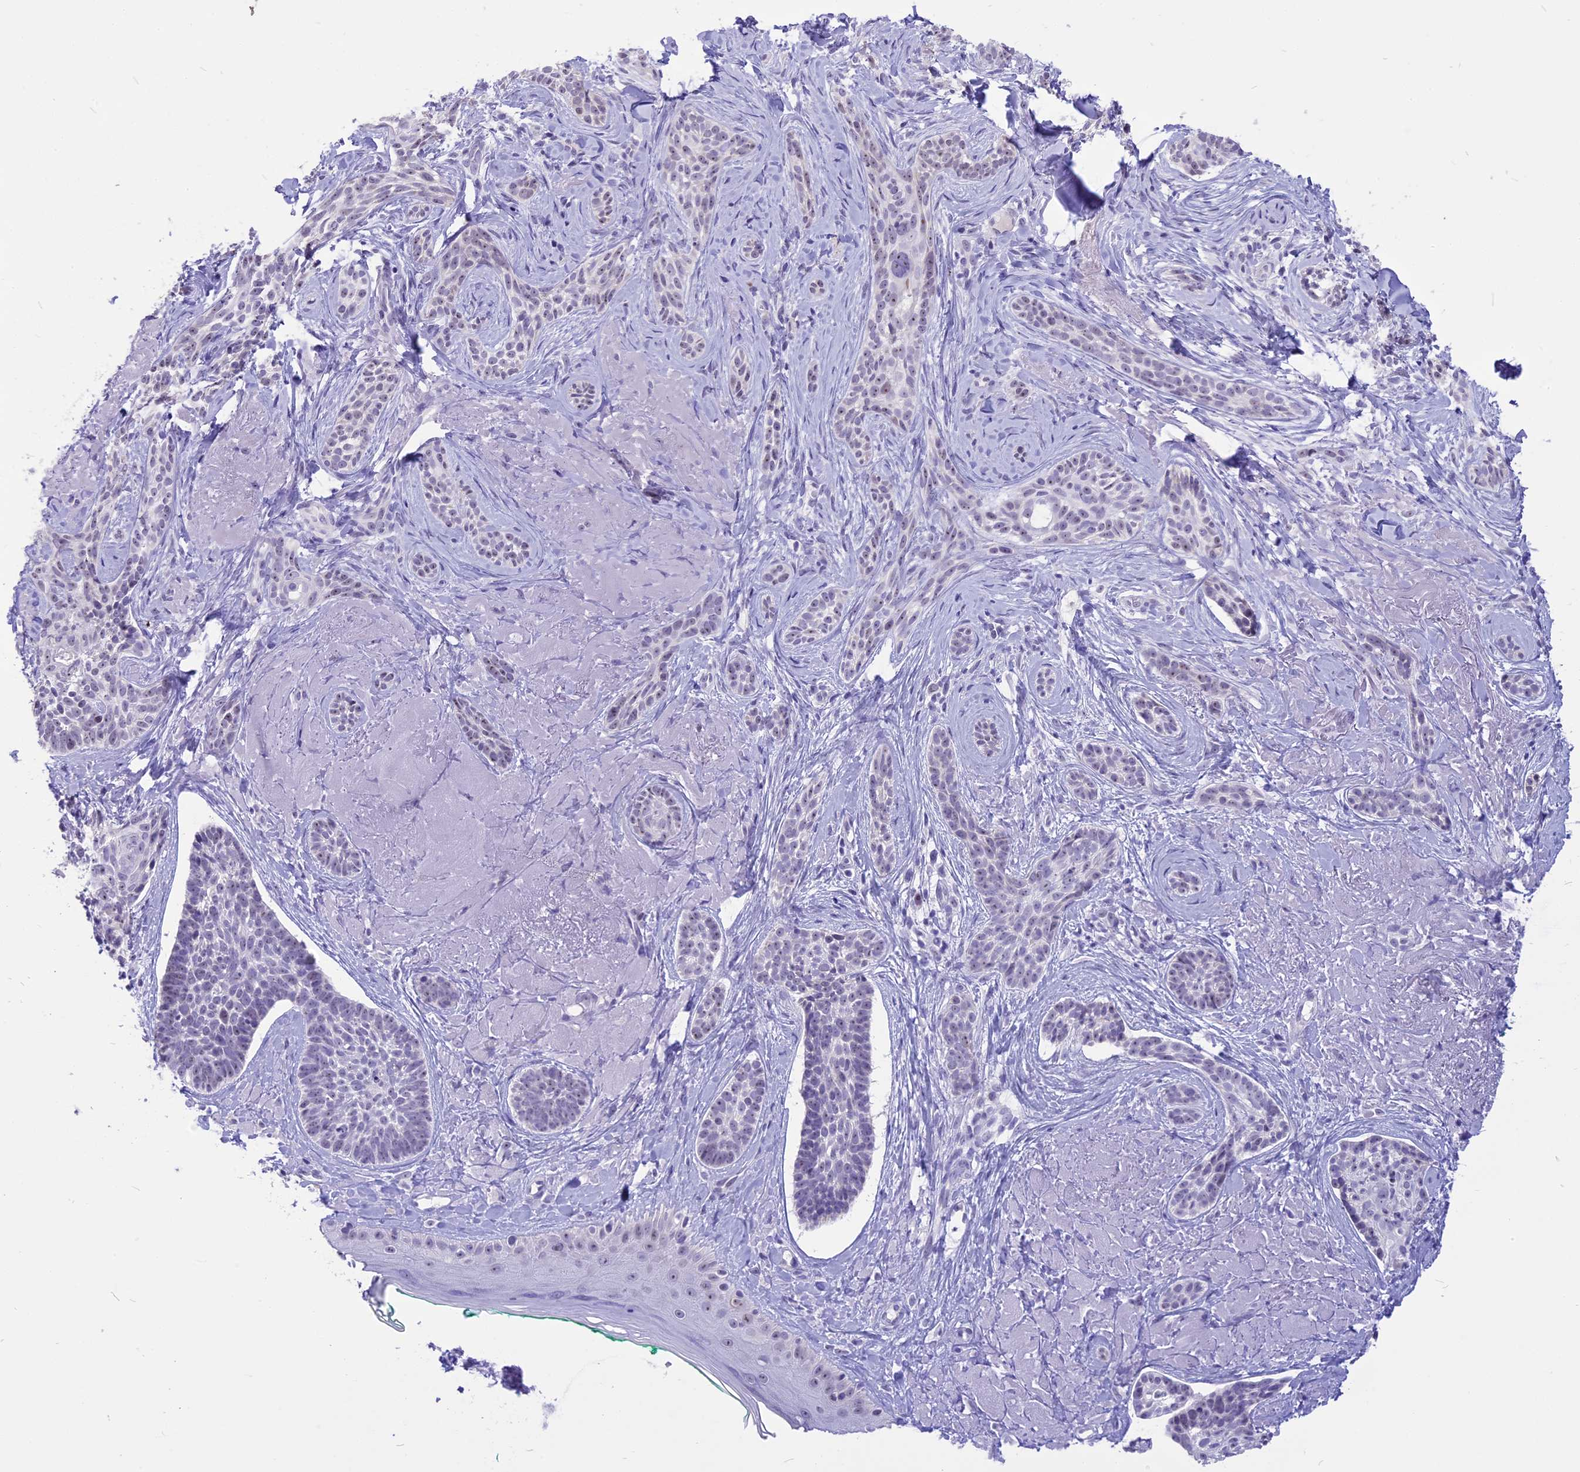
{"staining": {"intensity": "weak", "quantity": "<25%", "location": "nuclear"}, "tissue": "skin cancer", "cell_type": "Tumor cells", "image_type": "cancer", "snomed": [{"axis": "morphology", "description": "Basal cell carcinoma"}, {"axis": "topography", "description": "Skin"}], "caption": "This is an immunohistochemistry (IHC) photomicrograph of human skin cancer. There is no staining in tumor cells.", "gene": "CMSS1", "patient": {"sex": "male", "age": 71}}